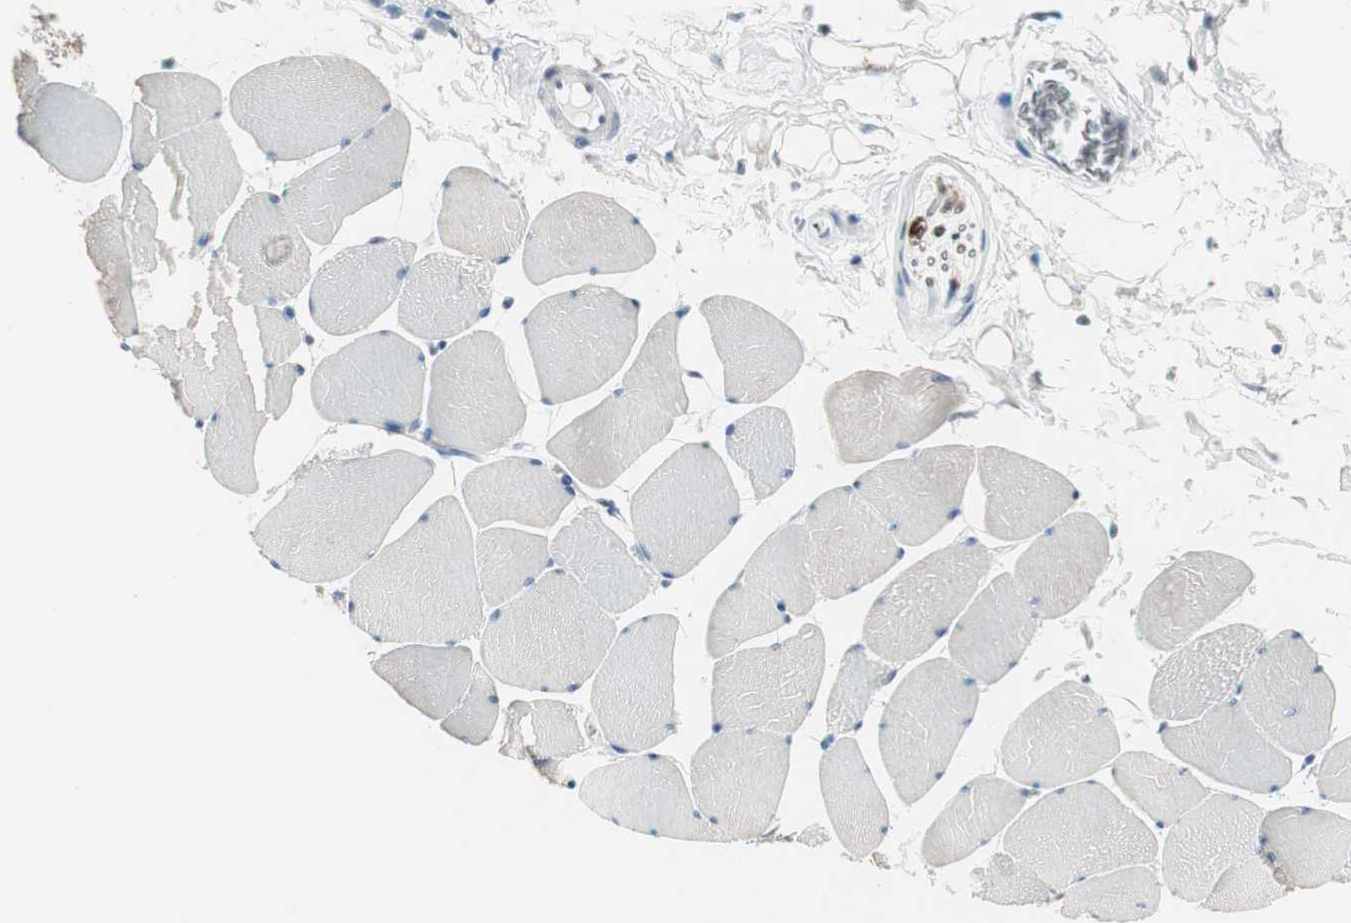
{"staining": {"intensity": "negative", "quantity": "none", "location": "none"}, "tissue": "skeletal muscle", "cell_type": "Myocytes", "image_type": "normal", "snomed": [{"axis": "morphology", "description": "Normal tissue, NOS"}, {"axis": "topography", "description": "Skeletal muscle"}], "caption": "Immunohistochemical staining of normal skeletal muscle exhibits no significant positivity in myocytes. (Brightfield microscopy of DAB (3,3'-diaminobenzidine) immunohistochemistry at high magnification).", "gene": "PDZK1", "patient": {"sex": "male", "age": 62}}